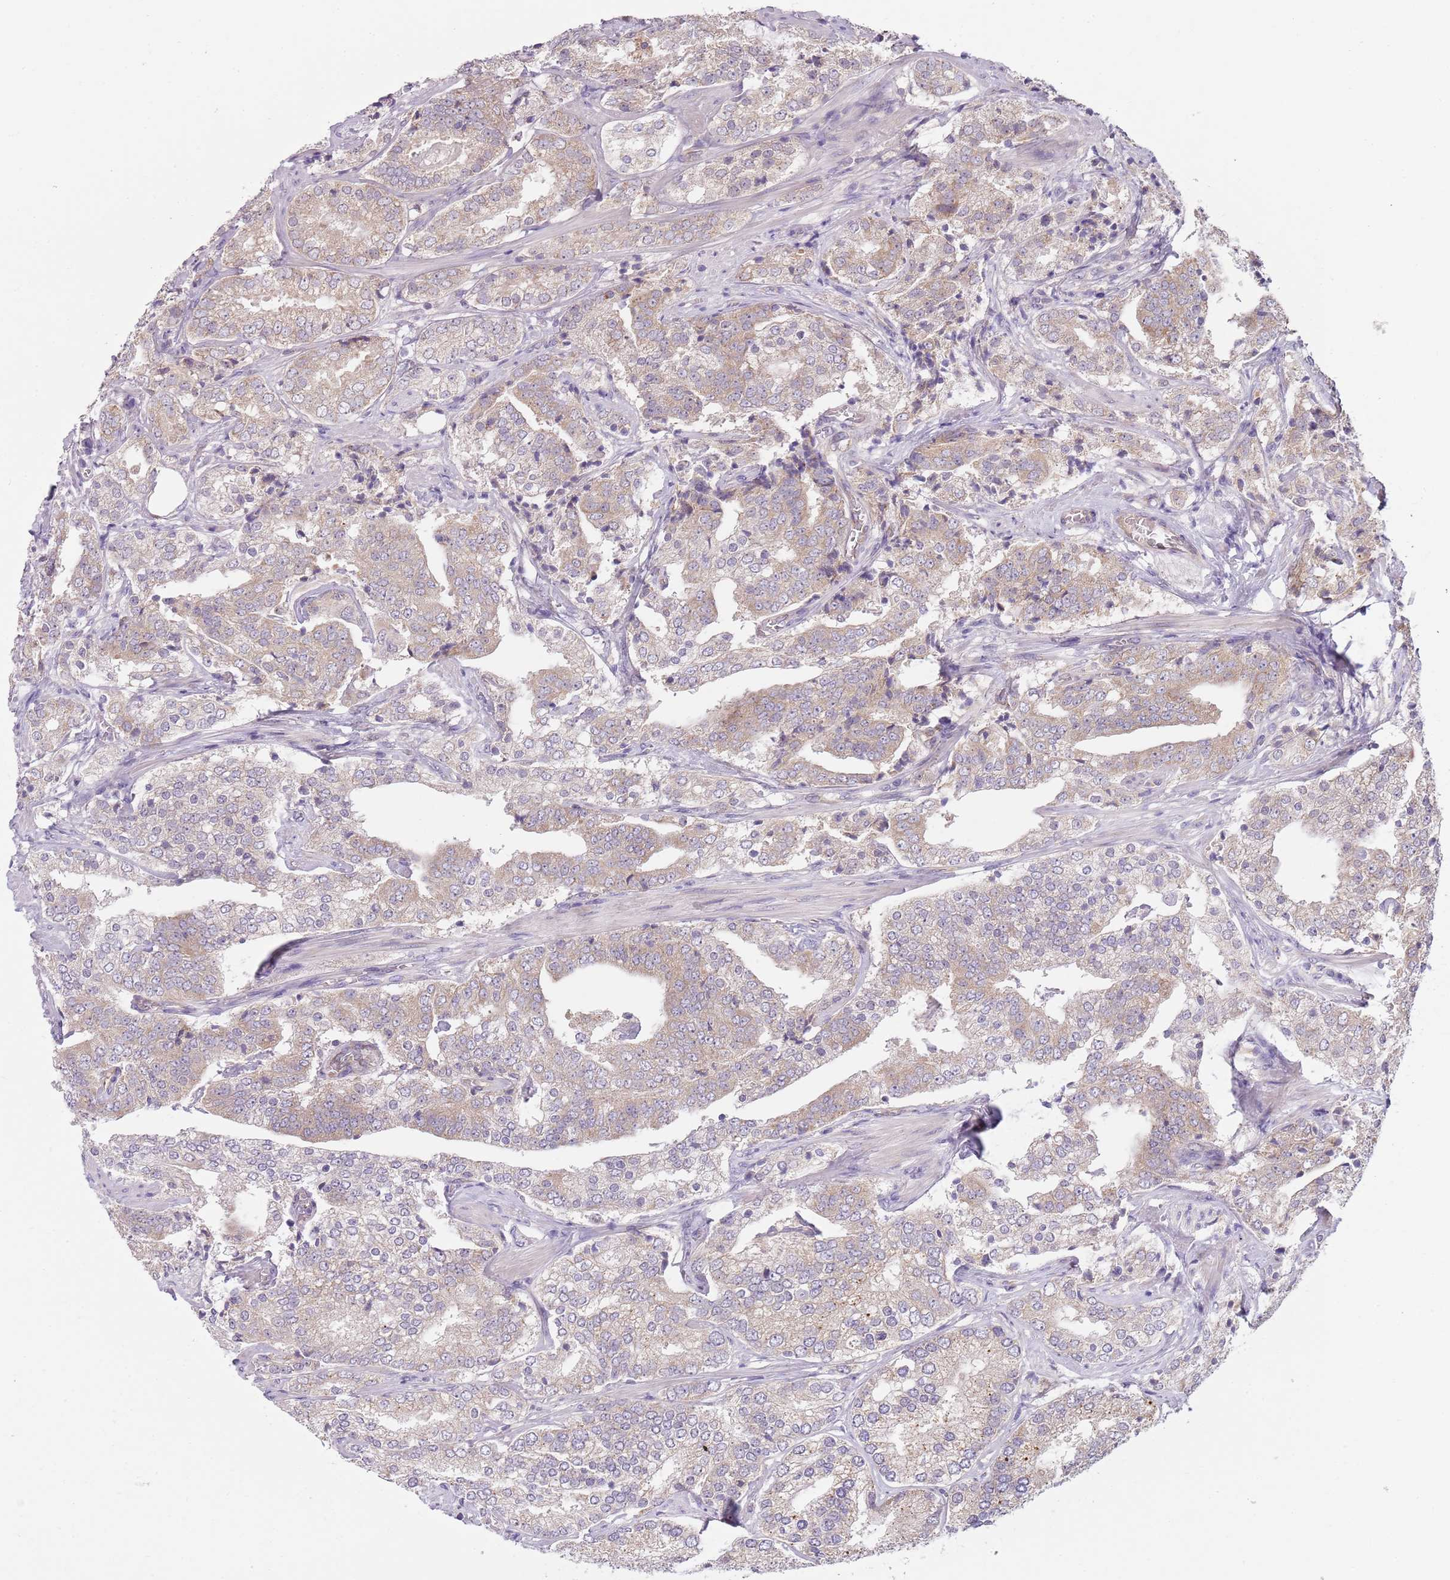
{"staining": {"intensity": "weak", "quantity": "25%-75%", "location": "cytoplasmic/membranous"}, "tissue": "prostate cancer", "cell_type": "Tumor cells", "image_type": "cancer", "snomed": [{"axis": "morphology", "description": "Adenocarcinoma, High grade"}, {"axis": "topography", "description": "Prostate"}], "caption": "Tumor cells exhibit weak cytoplasmic/membranous positivity in approximately 25%-75% of cells in prostate high-grade adenocarcinoma.", "gene": "SKOR2", "patient": {"sex": "male", "age": 63}}